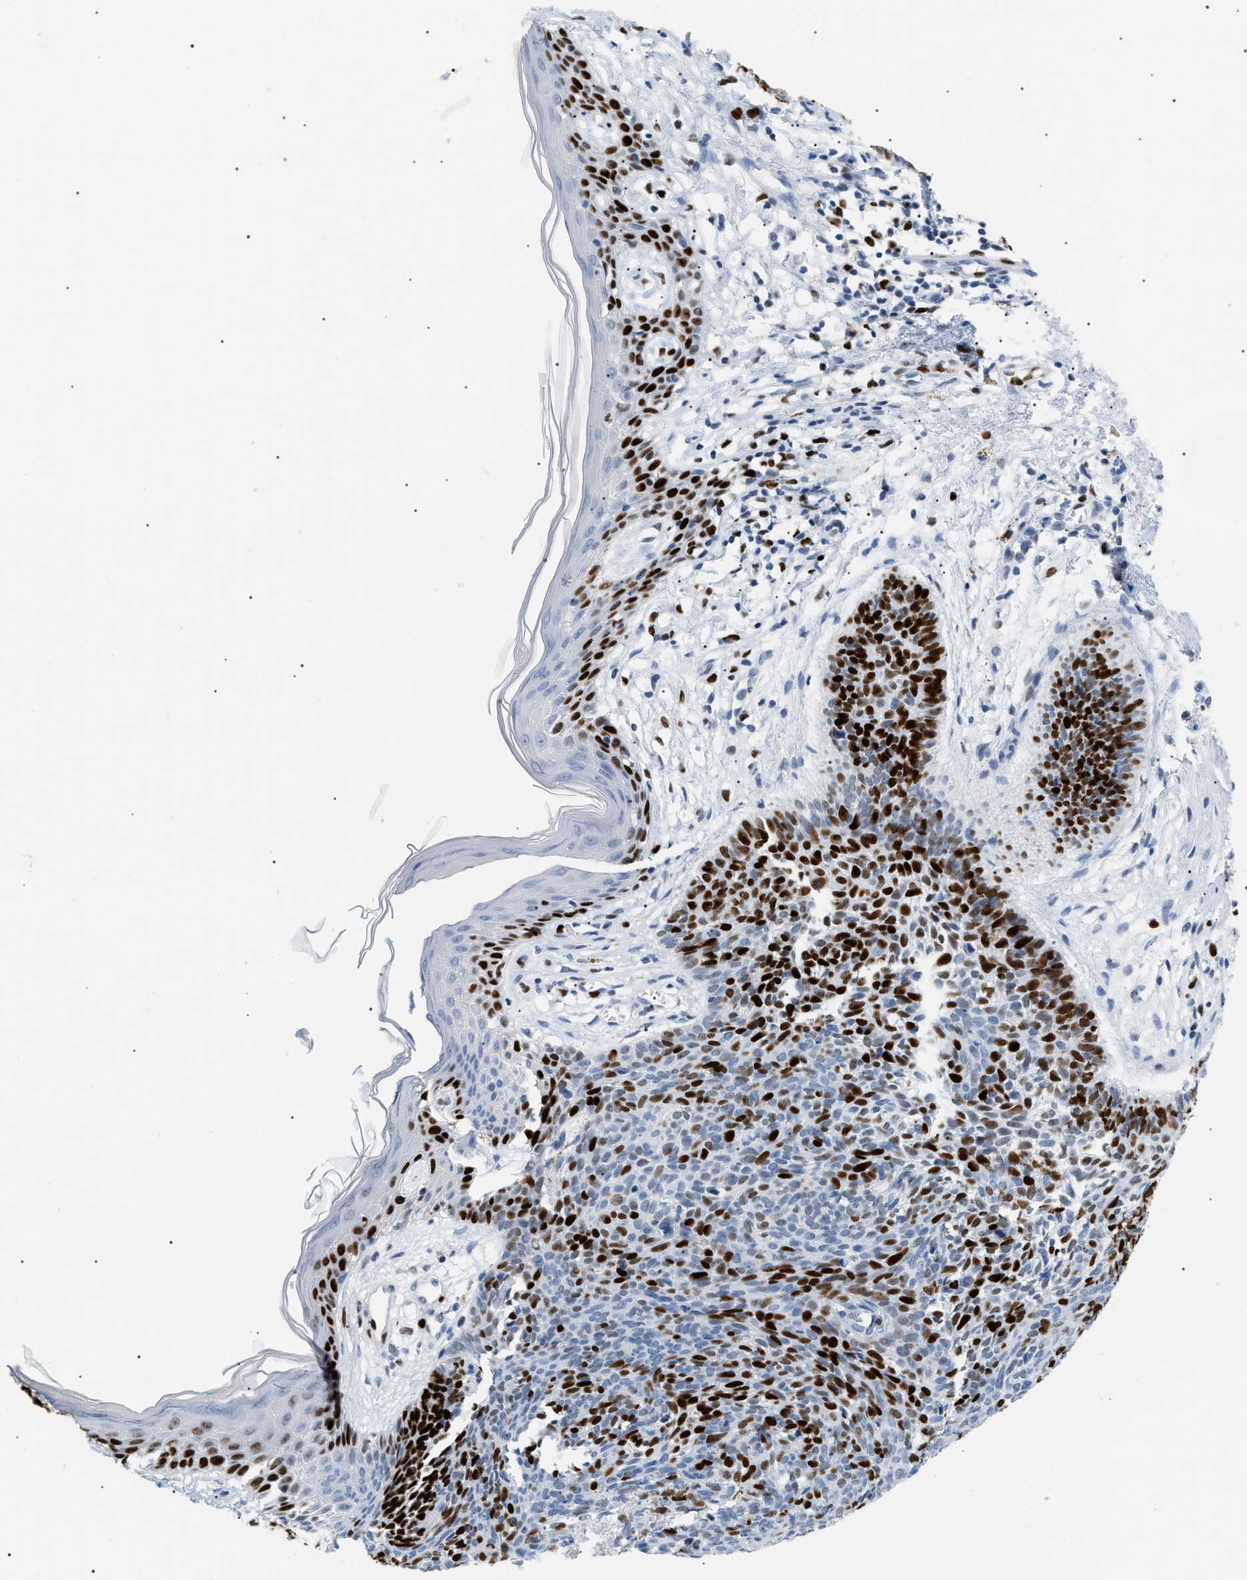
{"staining": {"intensity": "strong", "quantity": "25%-75%", "location": "nuclear"}, "tissue": "skin cancer", "cell_type": "Tumor cells", "image_type": "cancer", "snomed": [{"axis": "morphology", "description": "Basal cell carcinoma"}, {"axis": "topography", "description": "Skin"}], "caption": "A brown stain labels strong nuclear expression of a protein in human basal cell carcinoma (skin) tumor cells. The protein of interest is stained brown, and the nuclei are stained in blue (DAB (3,3'-diaminobenzidine) IHC with brightfield microscopy, high magnification).", "gene": "MCM7", "patient": {"sex": "male", "age": 60}}